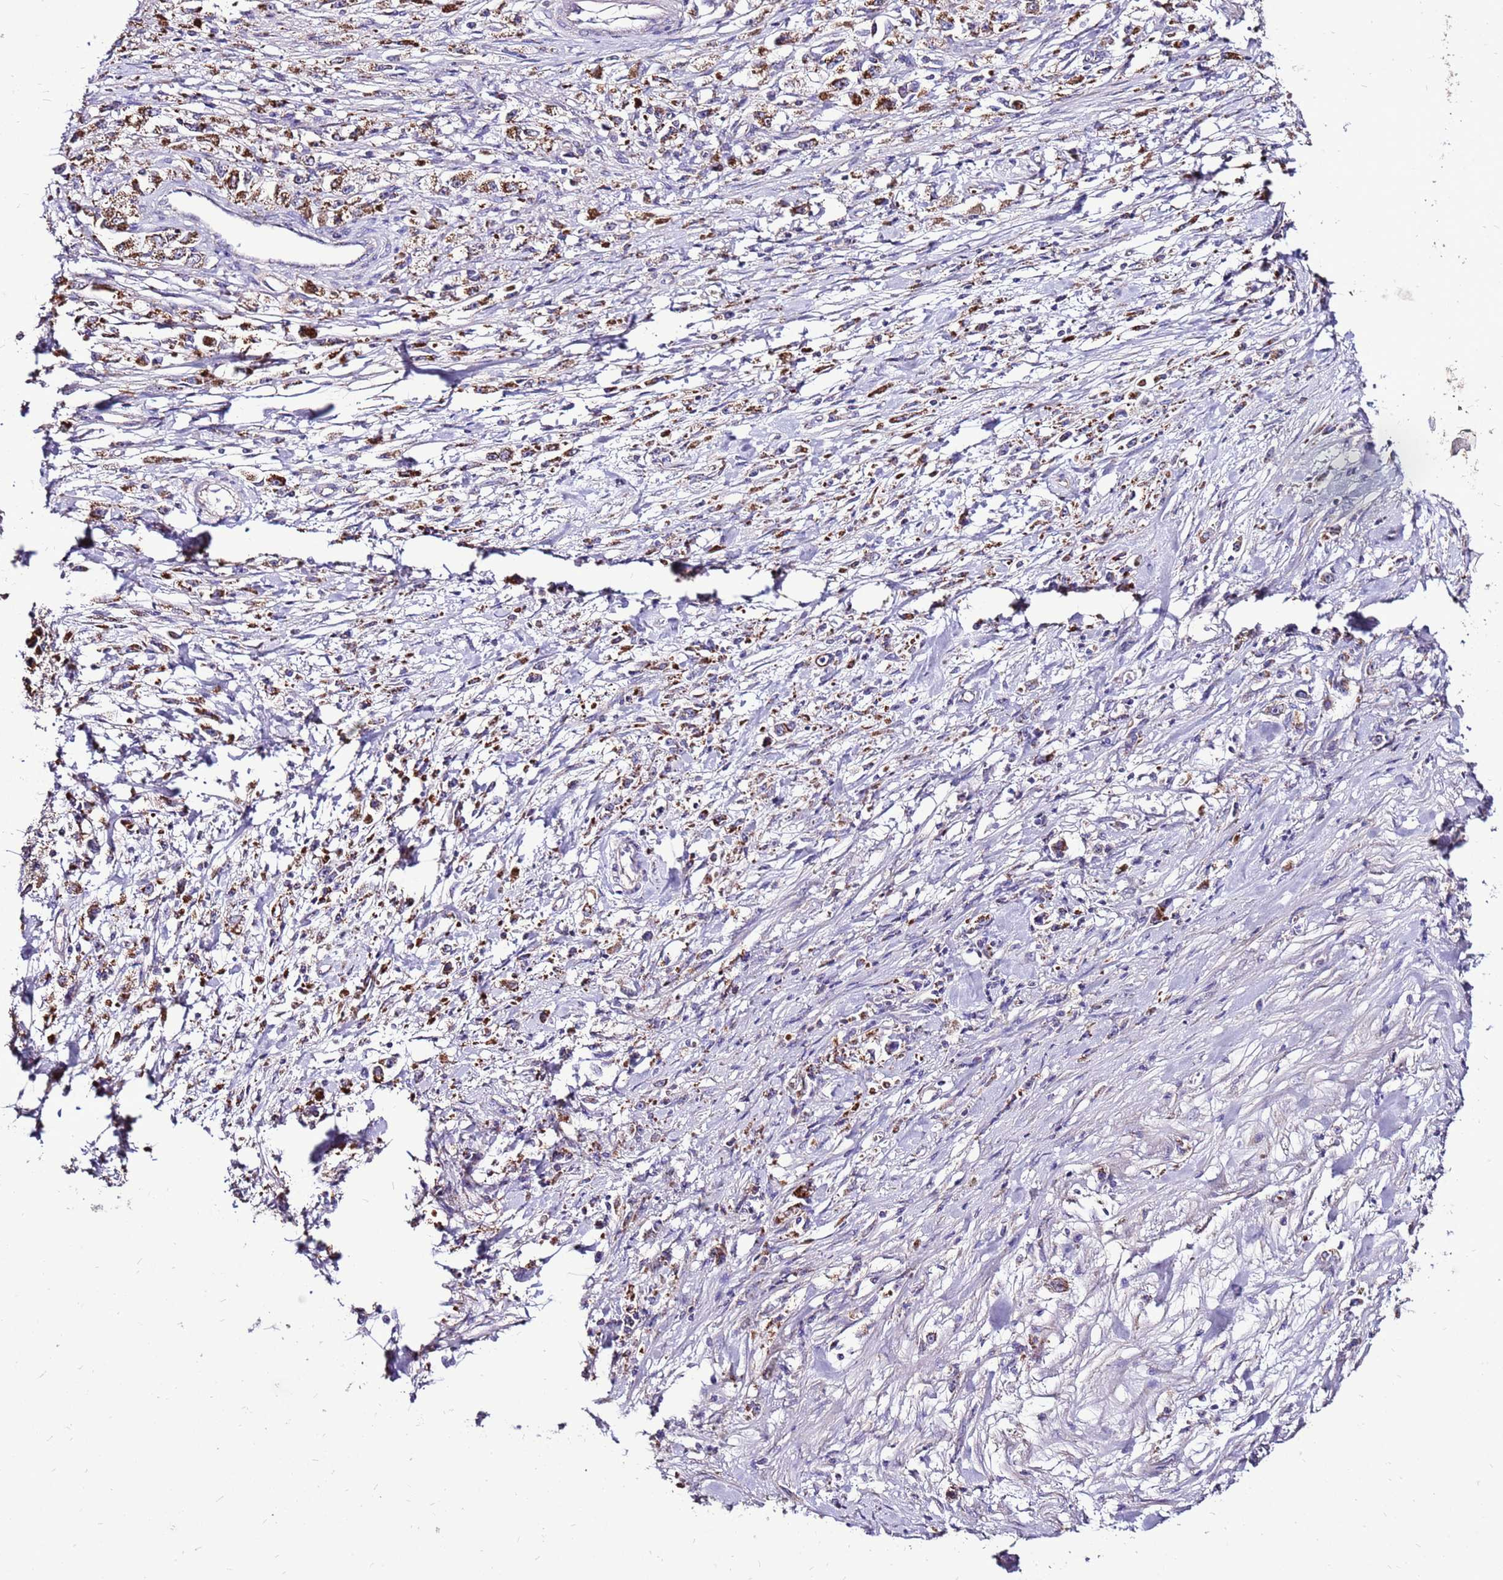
{"staining": {"intensity": "moderate", "quantity": "25%-75%", "location": "cytoplasmic/membranous"}, "tissue": "stomach cancer", "cell_type": "Tumor cells", "image_type": "cancer", "snomed": [{"axis": "morphology", "description": "Adenocarcinoma, NOS"}, {"axis": "topography", "description": "Stomach"}], "caption": "Immunohistochemistry (IHC) (DAB) staining of stomach cancer (adenocarcinoma) displays moderate cytoplasmic/membranous protein expression in approximately 25%-75% of tumor cells.", "gene": "SPSB3", "patient": {"sex": "female", "age": 59}}